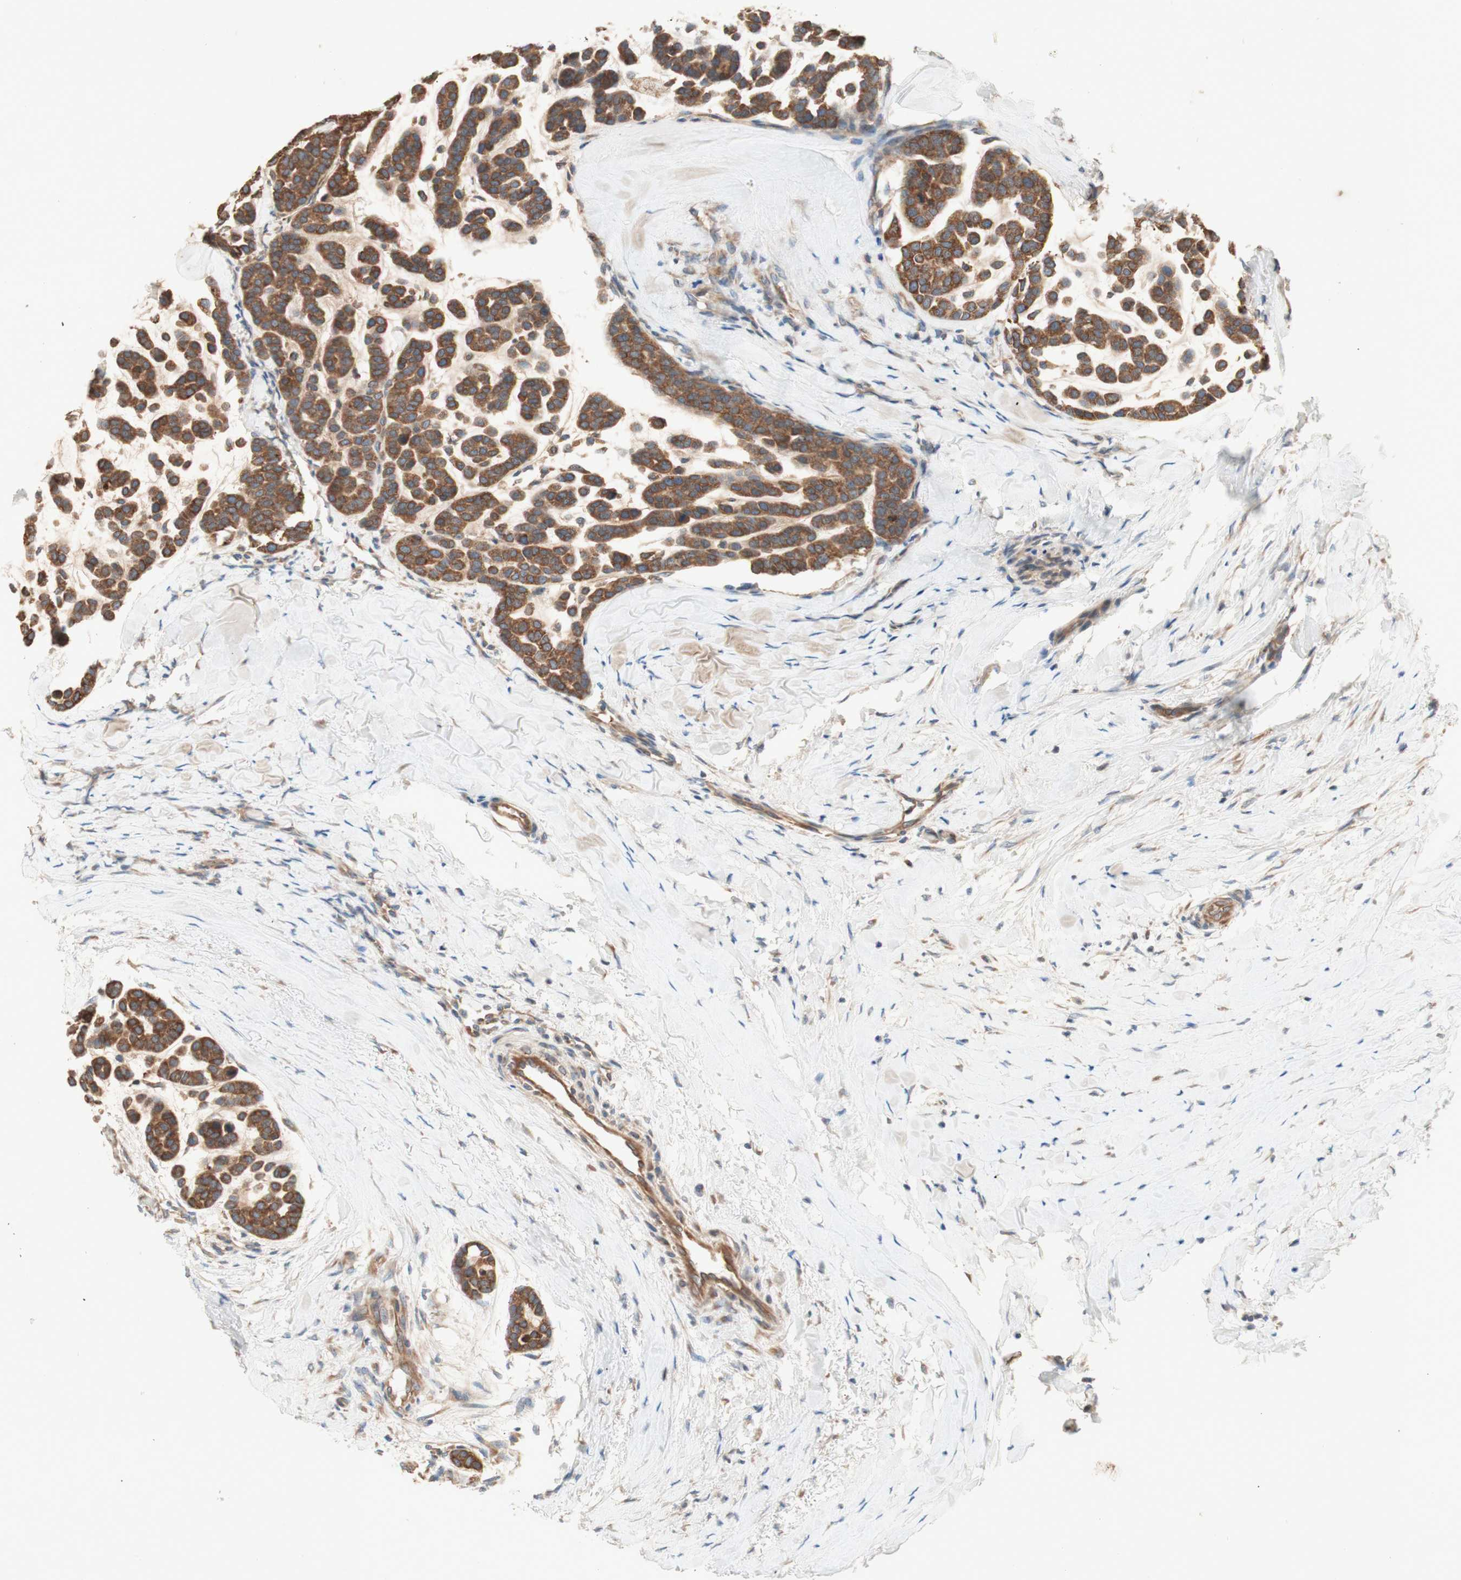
{"staining": {"intensity": "strong", "quantity": ">75%", "location": "cytoplasmic/membranous"}, "tissue": "head and neck cancer", "cell_type": "Tumor cells", "image_type": "cancer", "snomed": [{"axis": "morphology", "description": "Adenocarcinoma, NOS"}, {"axis": "morphology", "description": "Adenoma, NOS"}, {"axis": "topography", "description": "Head-Neck"}], "caption": "A photomicrograph of adenocarcinoma (head and neck) stained for a protein reveals strong cytoplasmic/membranous brown staining in tumor cells. (brown staining indicates protein expression, while blue staining denotes nuclei).", "gene": "SOCS2", "patient": {"sex": "female", "age": 55}}